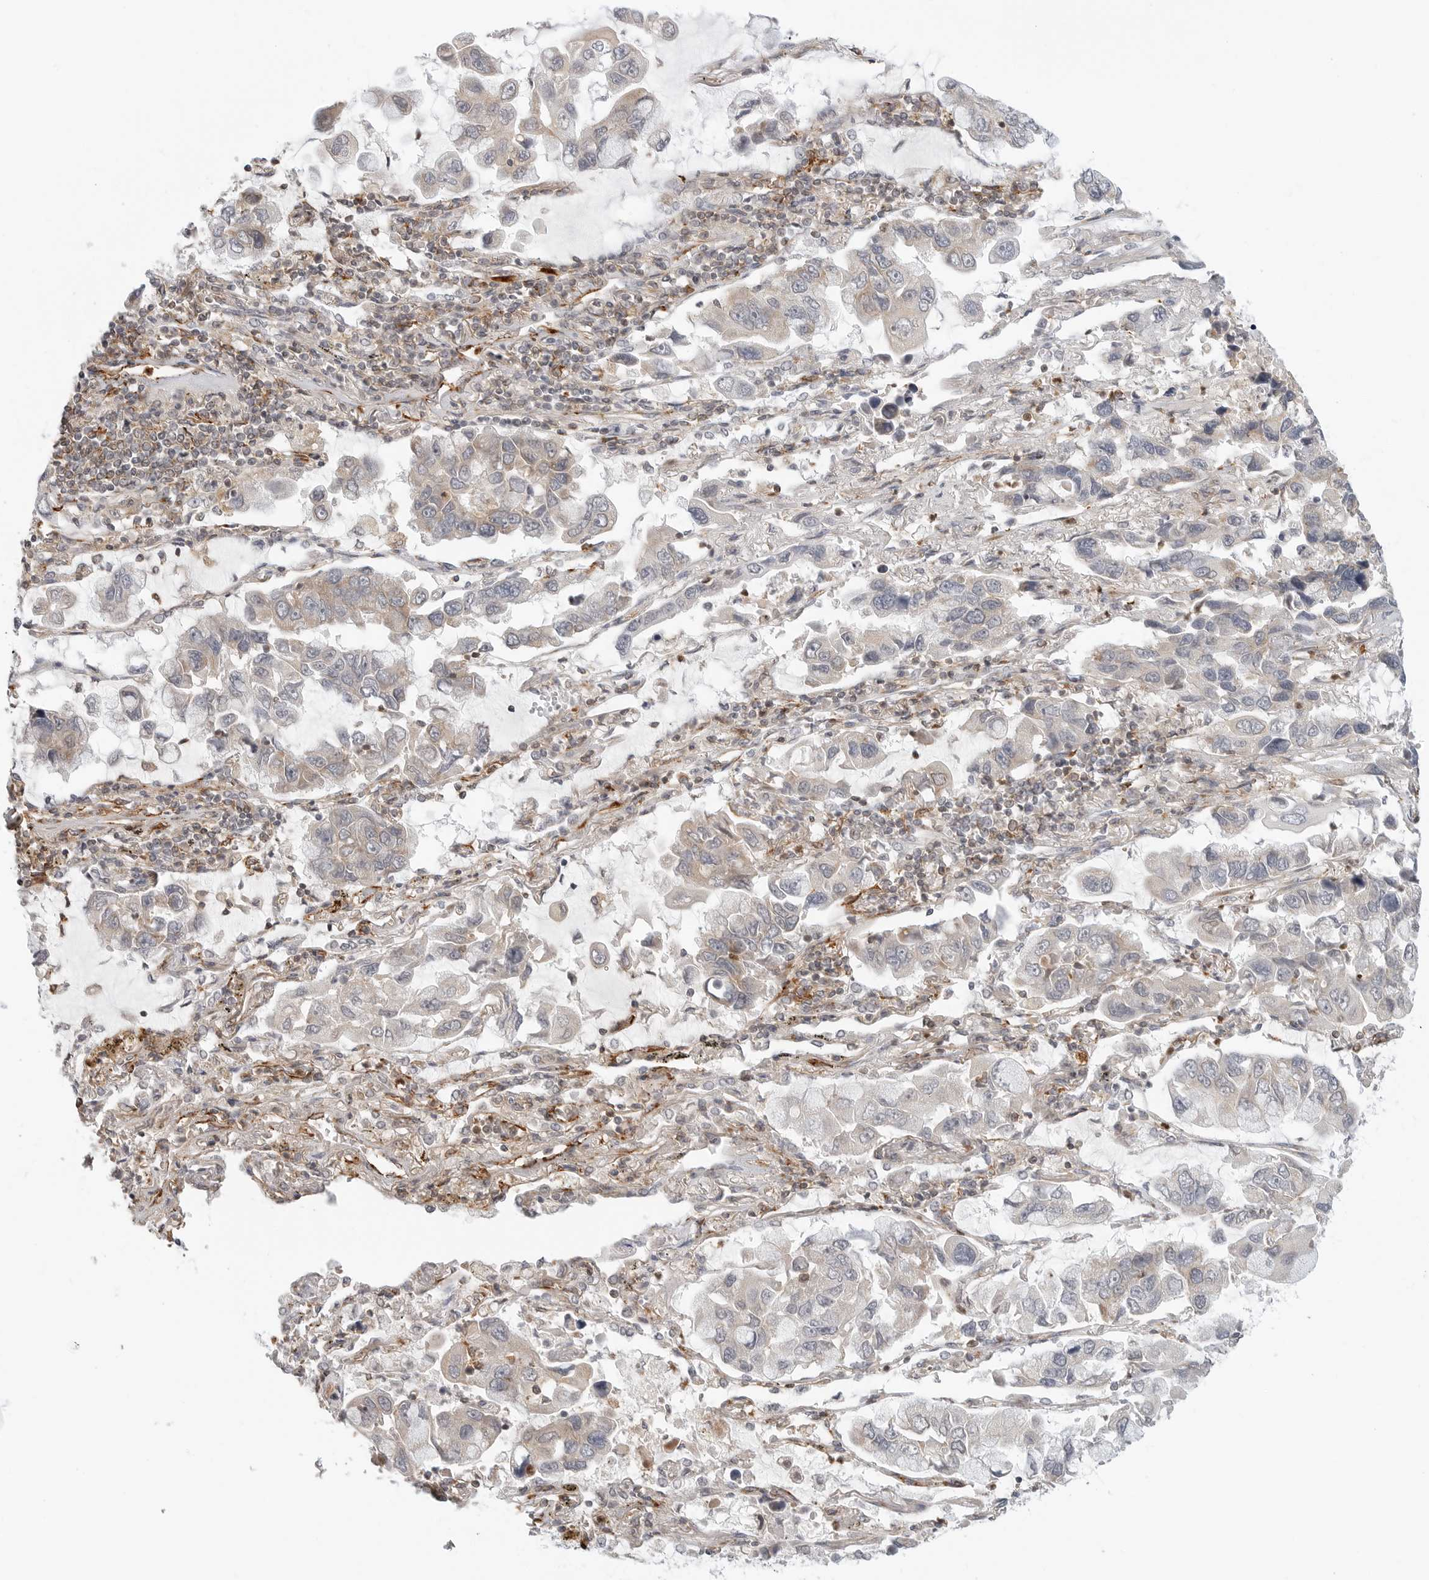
{"staining": {"intensity": "weak", "quantity": "<25%", "location": "cytoplasmic/membranous"}, "tissue": "lung cancer", "cell_type": "Tumor cells", "image_type": "cancer", "snomed": [{"axis": "morphology", "description": "Adenocarcinoma, NOS"}, {"axis": "topography", "description": "Lung"}], "caption": "This is an immunohistochemistry (IHC) micrograph of human adenocarcinoma (lung). There is no positivity in tumor cells.", "gene": "C1QTNF1", "patient": {"sex": "male", "age": 64}}